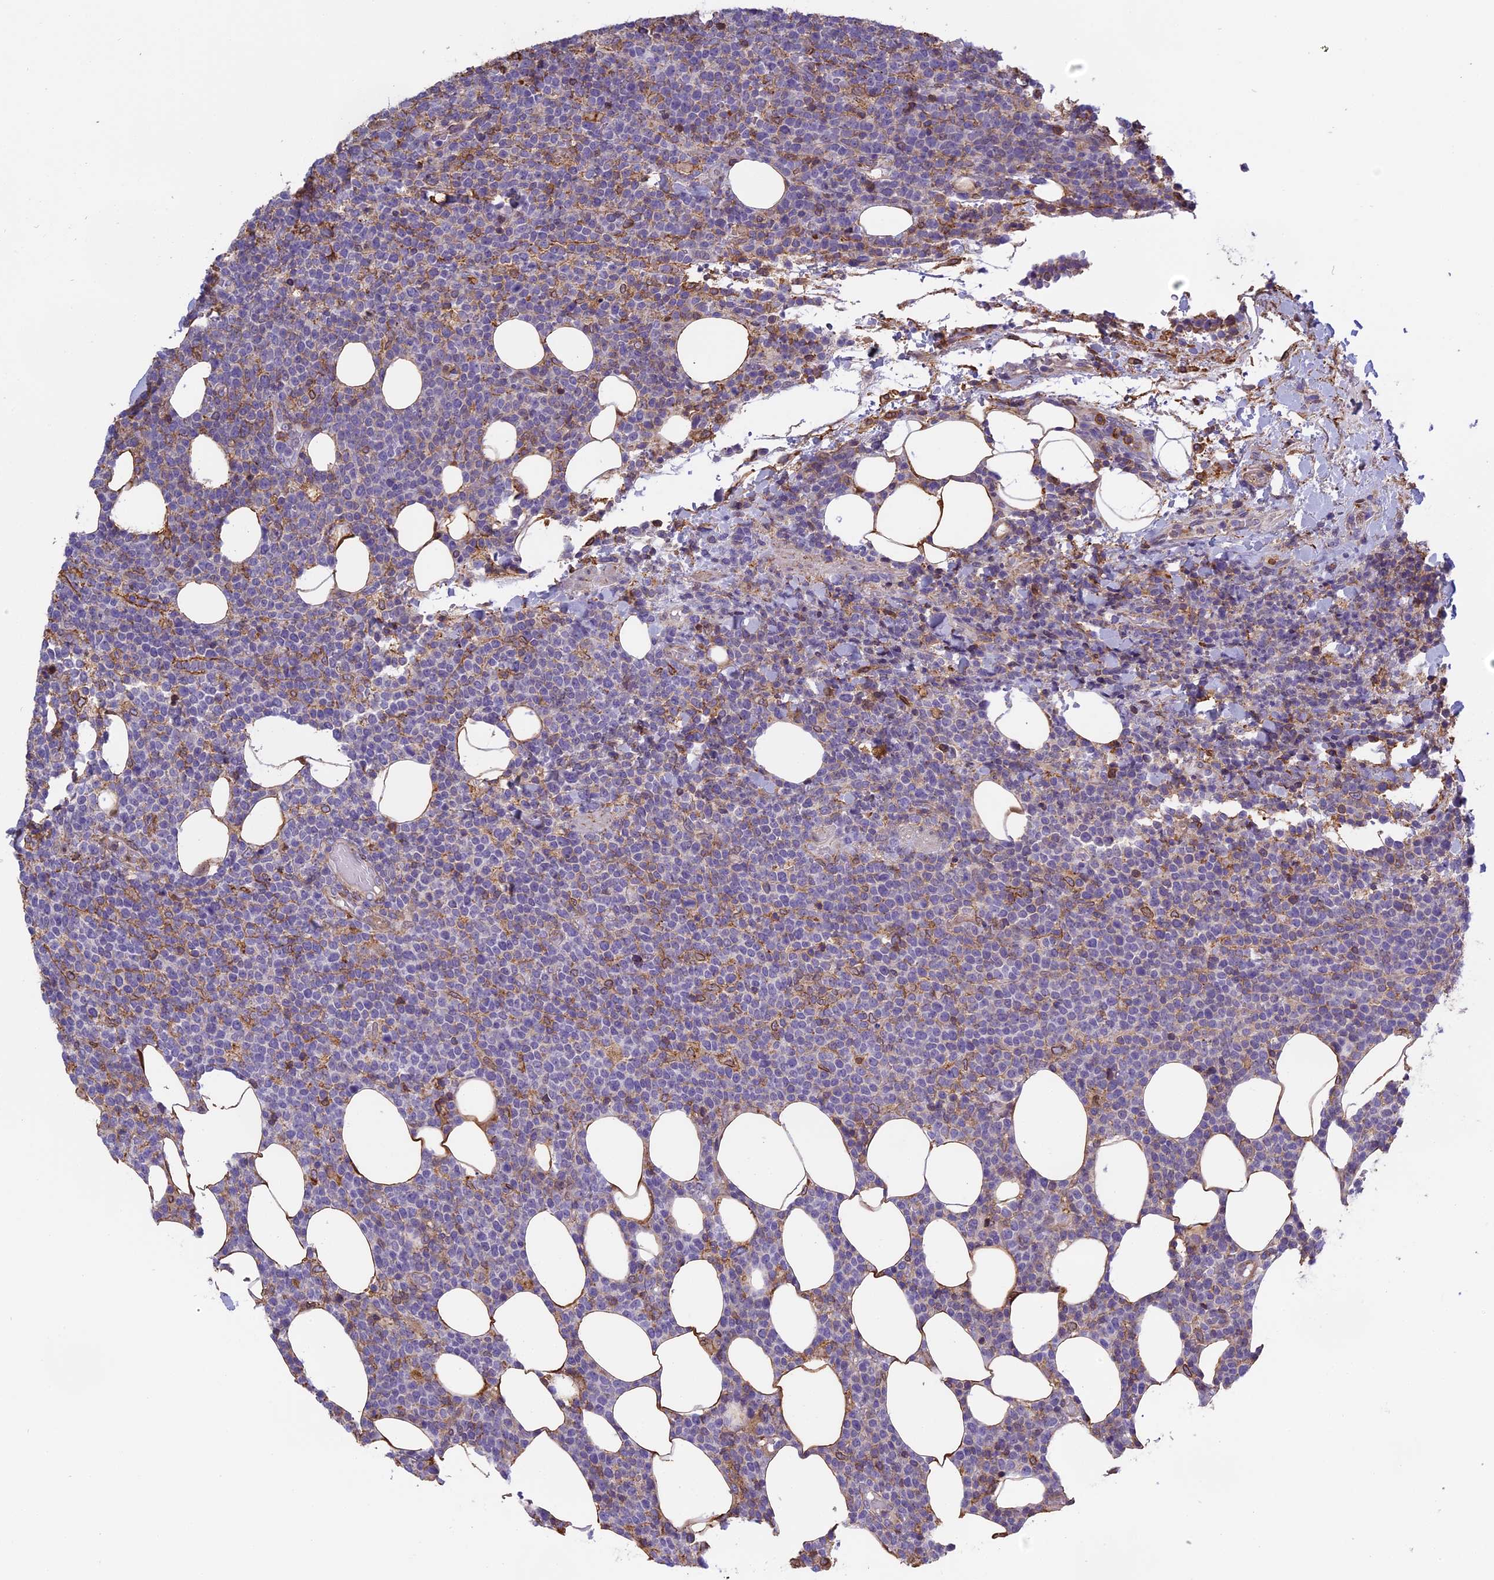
{"staining": {"intensity": "negative", "quantity": "none", "location": "none"}, "tissue": "lymphoma", "cell_type": "Tumor cells", "image_type": "cancer", "snomed": [{"axis": "morphology", "description": "Malignant lymphoma, non-Hodgkin's type, High grade"}, {"axis": "topography", "description": "Lymph node"}], "caption": "The photomicrograph exhibits no significant positivity in tumor cells of lymphoma. (DAB IHC, high magnification).", "gene": "TMEM255B", "patient": {"sex": "male", "age": 61}}